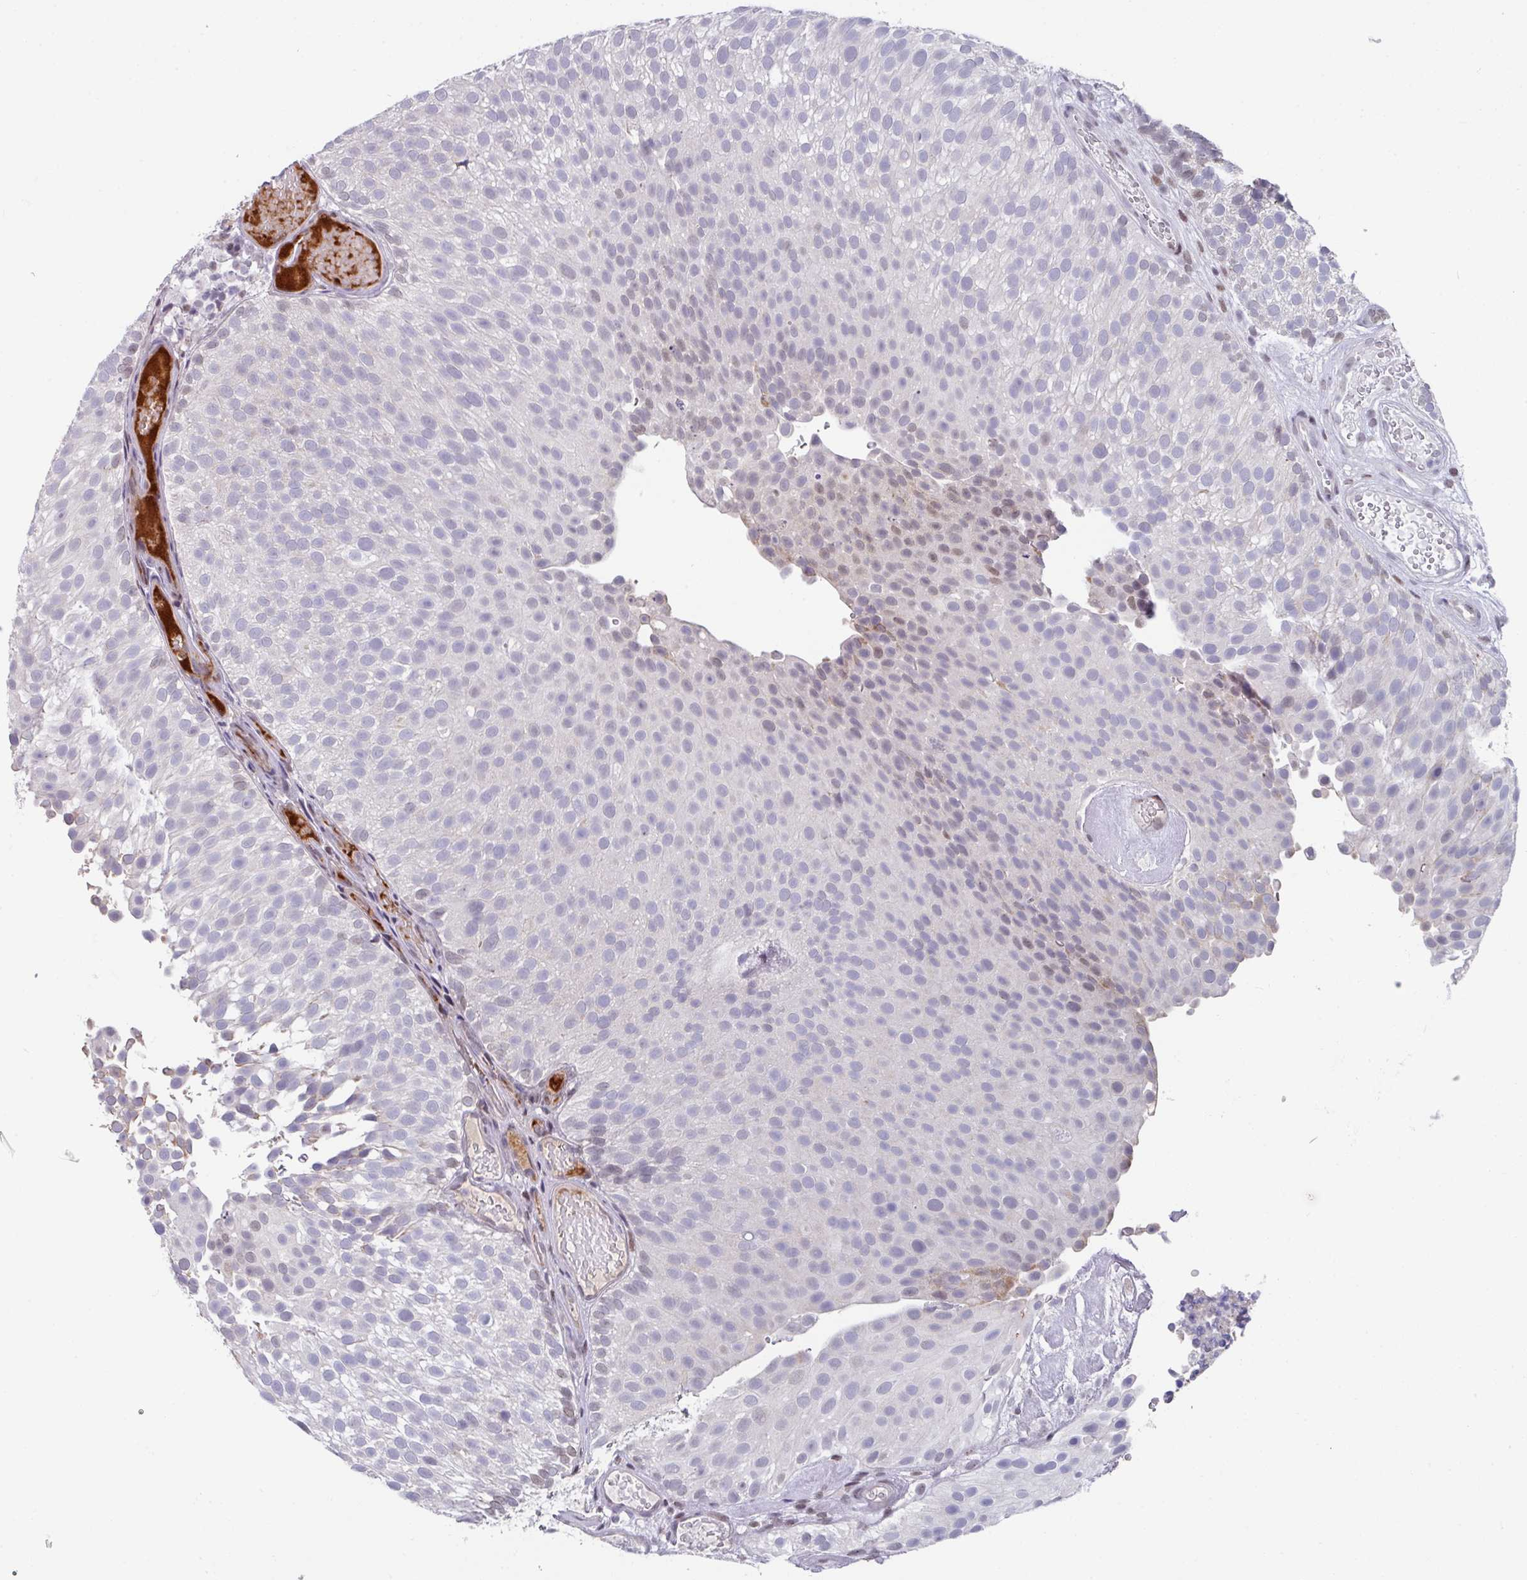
{"staining": {"intensity": "negative", "quantity": "none", "location": "none"}, "tissue": "urothelial cancer", "cell_type": "Tumor cells", "image_type": "cancer", "snomed": [{"axis": "morphology", "description": "Urothelial carcinoma, Low grade"}, {"axis": "topography", "description": "Urinary bladder"}], "caption": "This is an immunohistochemistry histopathology image of human urothelial cancer. There is no staining in tumor cells.", "gene": "CBX7", "patient": {"sex": "male", "age": 78}}